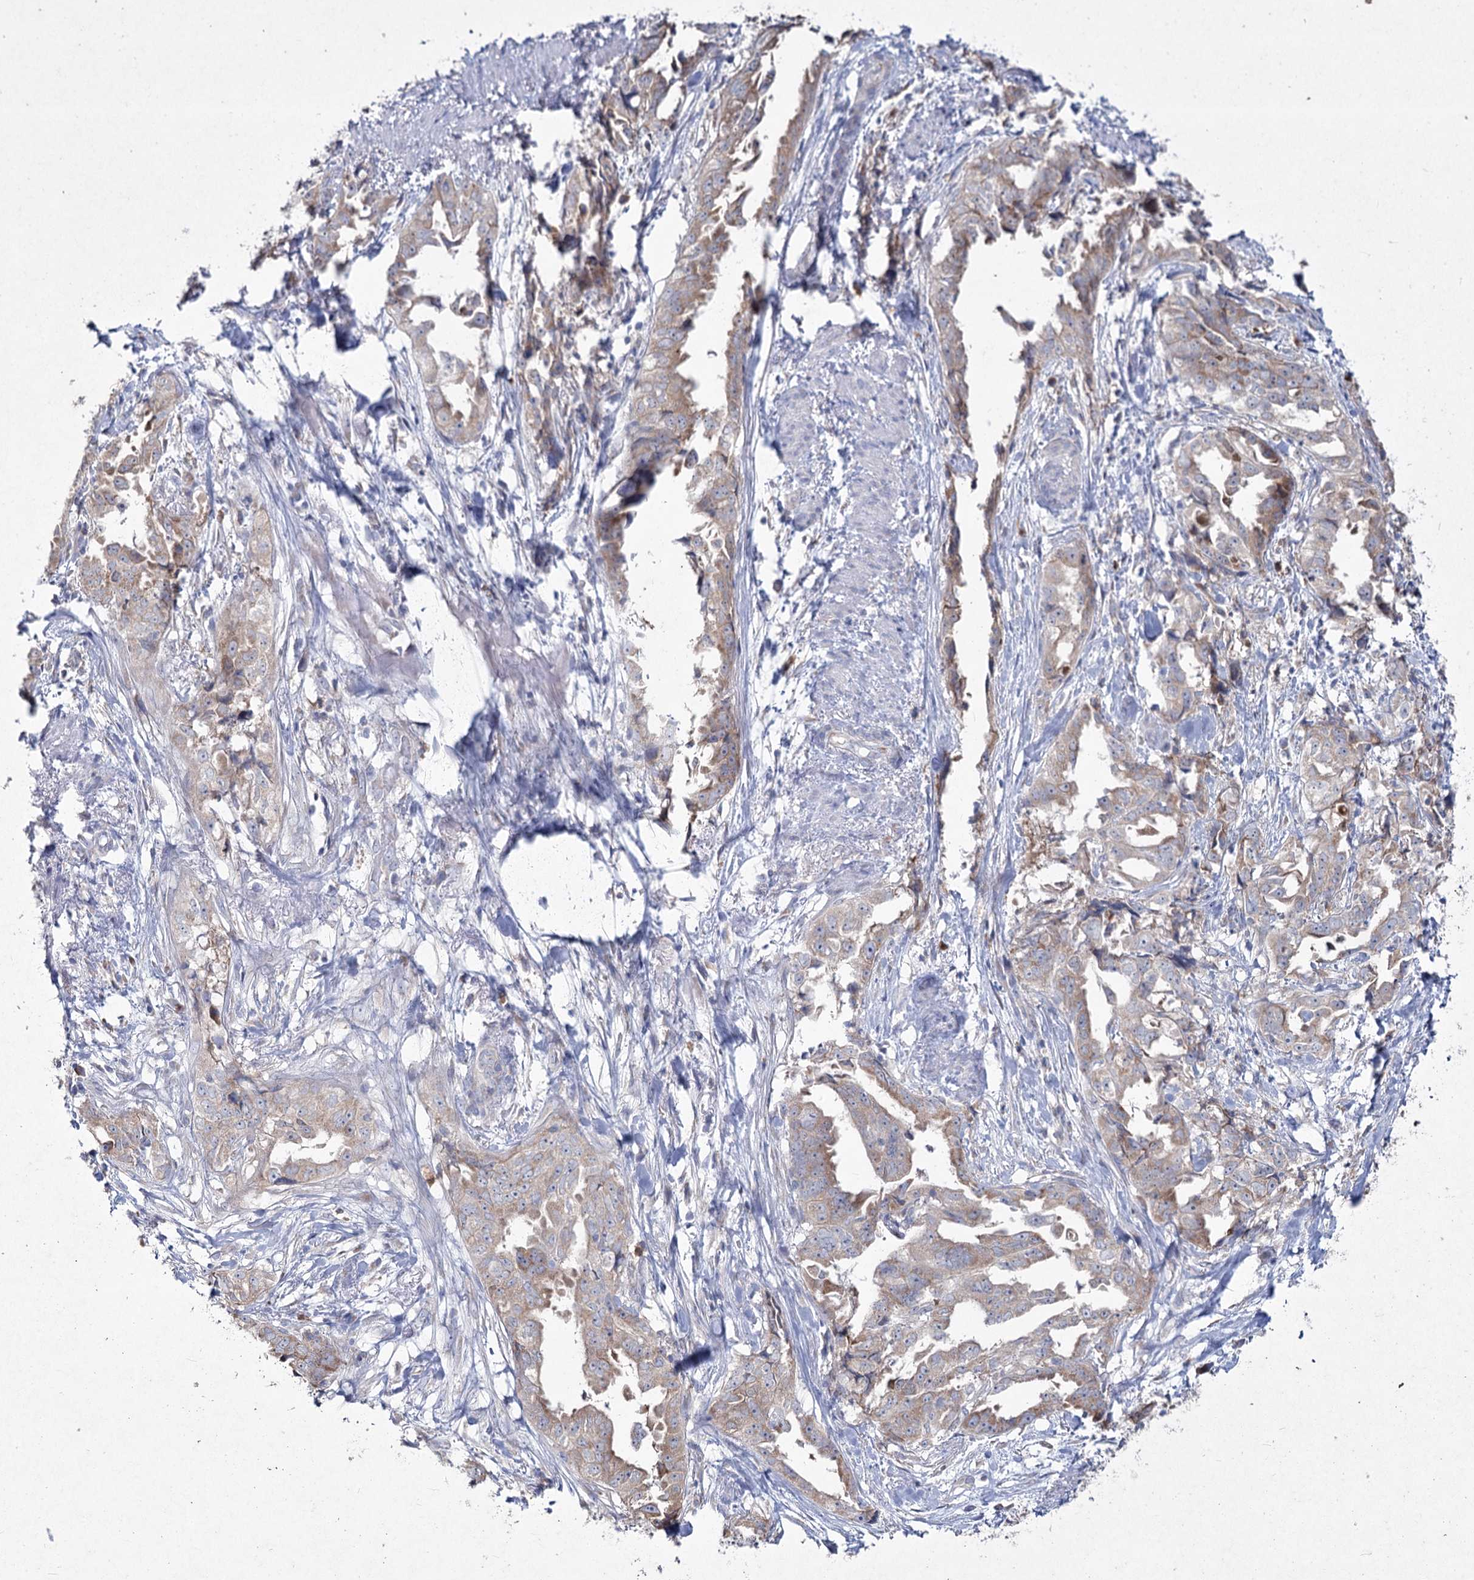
{"staining": {"intensity": "weak", "quantity": "25%-75%", "location": "cytoplasmic/membranous"}, "tissue": "endometrial cancer", "cell_type": "Tumor cells", "image_type": "cancer", "snomed": [{"axis": "morphology", "description": "Adenocarcinoma, NOS"}, {"axis": "topography", "description": "Endometrium"}], "caption": "Human adenocarcinoma (endometrial) stained for a protein (brown) reveals weak cytoplasmic/membranous positive staining in approximately 25%-75% of tumor cells.", "gene": "NIPAL4", "patient": {"sex": "female", "age": 65}}